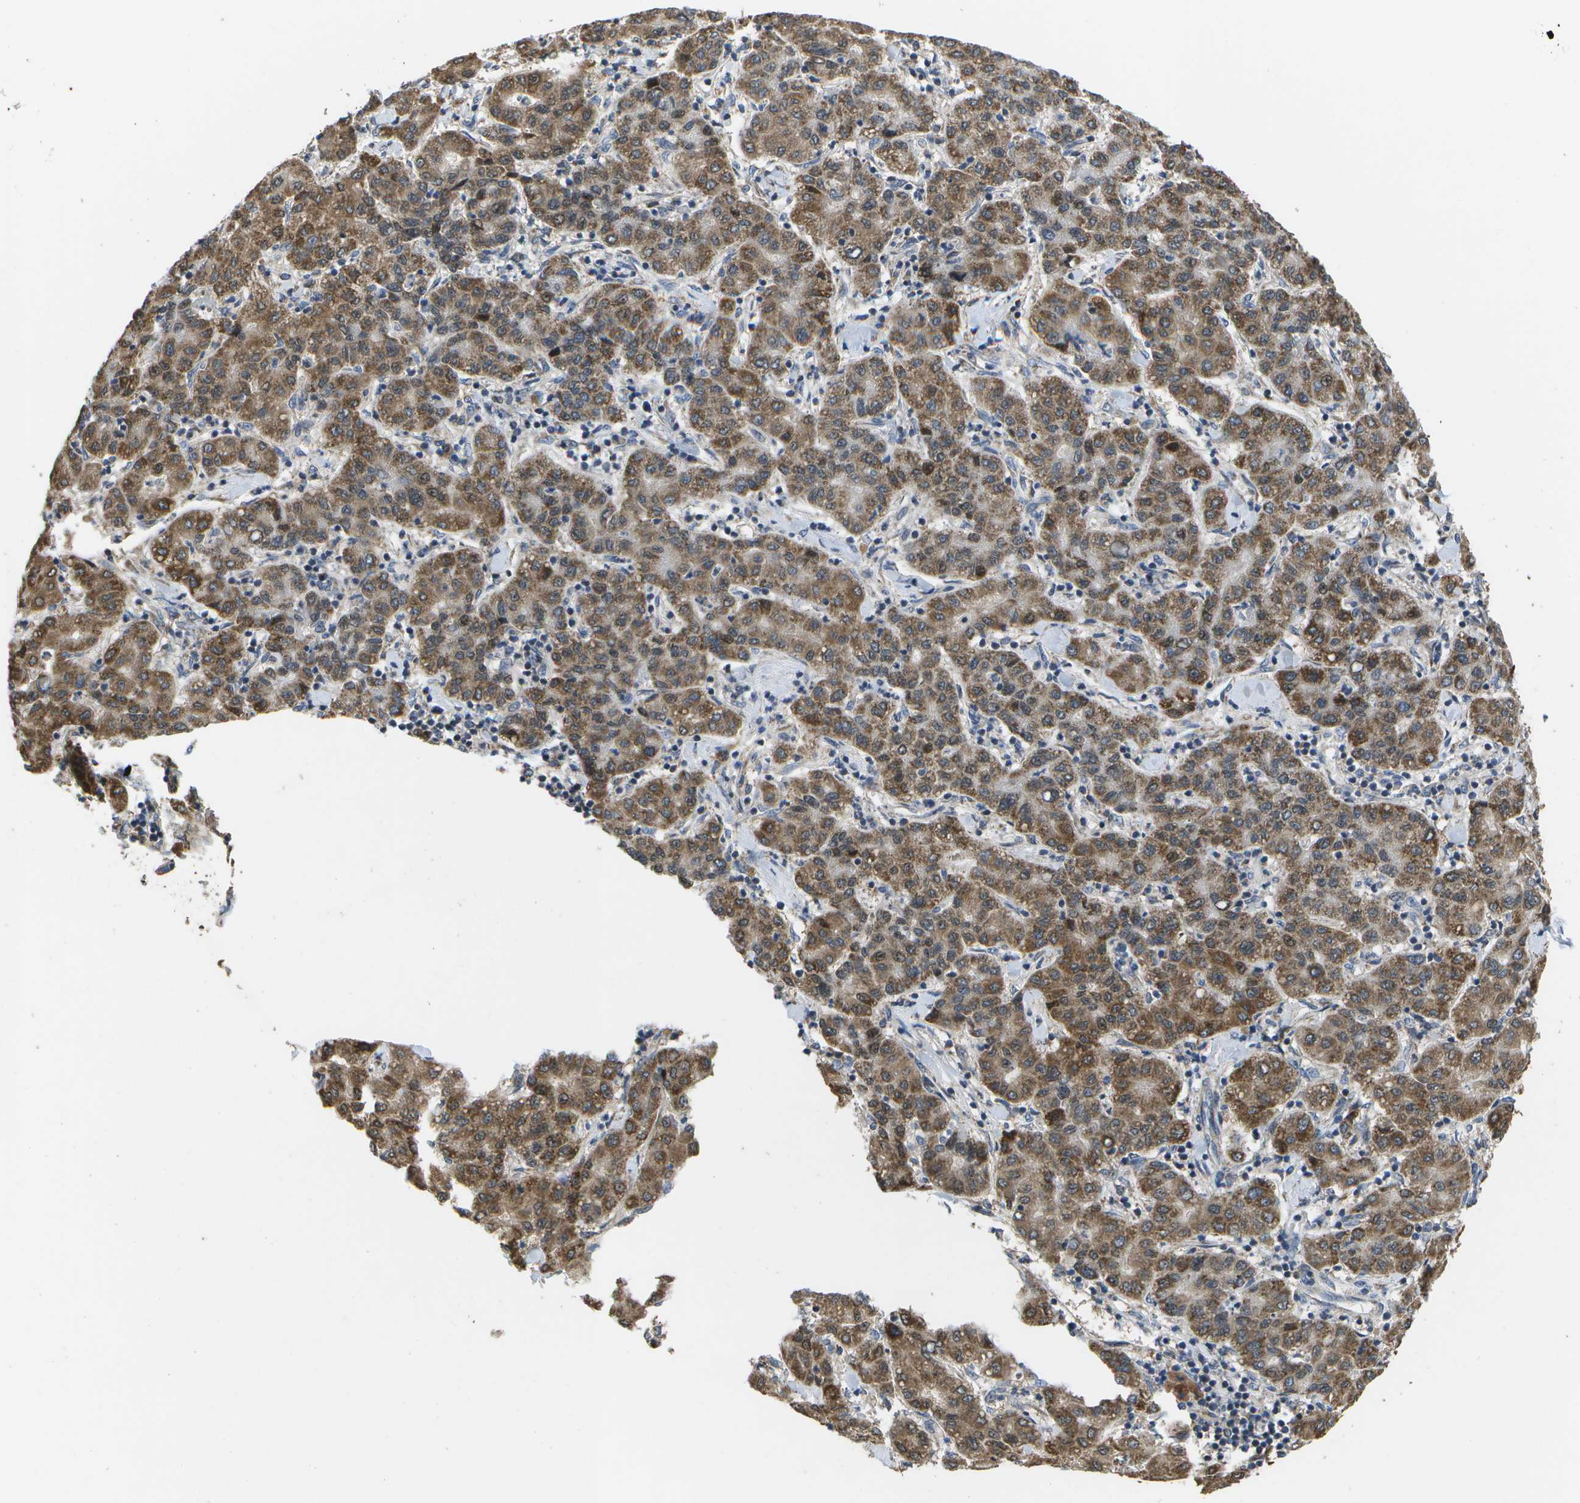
{"staining": {"intensity": "moderate", "quantity": ">75%", "location": "cytoplasmic/membranous,nuclear"}, "tissue": "liver cancer", "cell_type": "Tumor cells", "image_type": "cancer", "snomed": [{"axis": "morphology", "description": "Carcinoma, Hepatocellular, NOS"}, {"axis": "topography", "description": "Liver"}], "caption": "This is an image of immunohistochemistry (IHC) staining of liver hepatocellular carcinoma, which shows moderate expression in the cytoplasmic/membranous and nuclear of tumor cells.", "gene": "HADHA", "patient": {"sex": "male", "age": 65}}